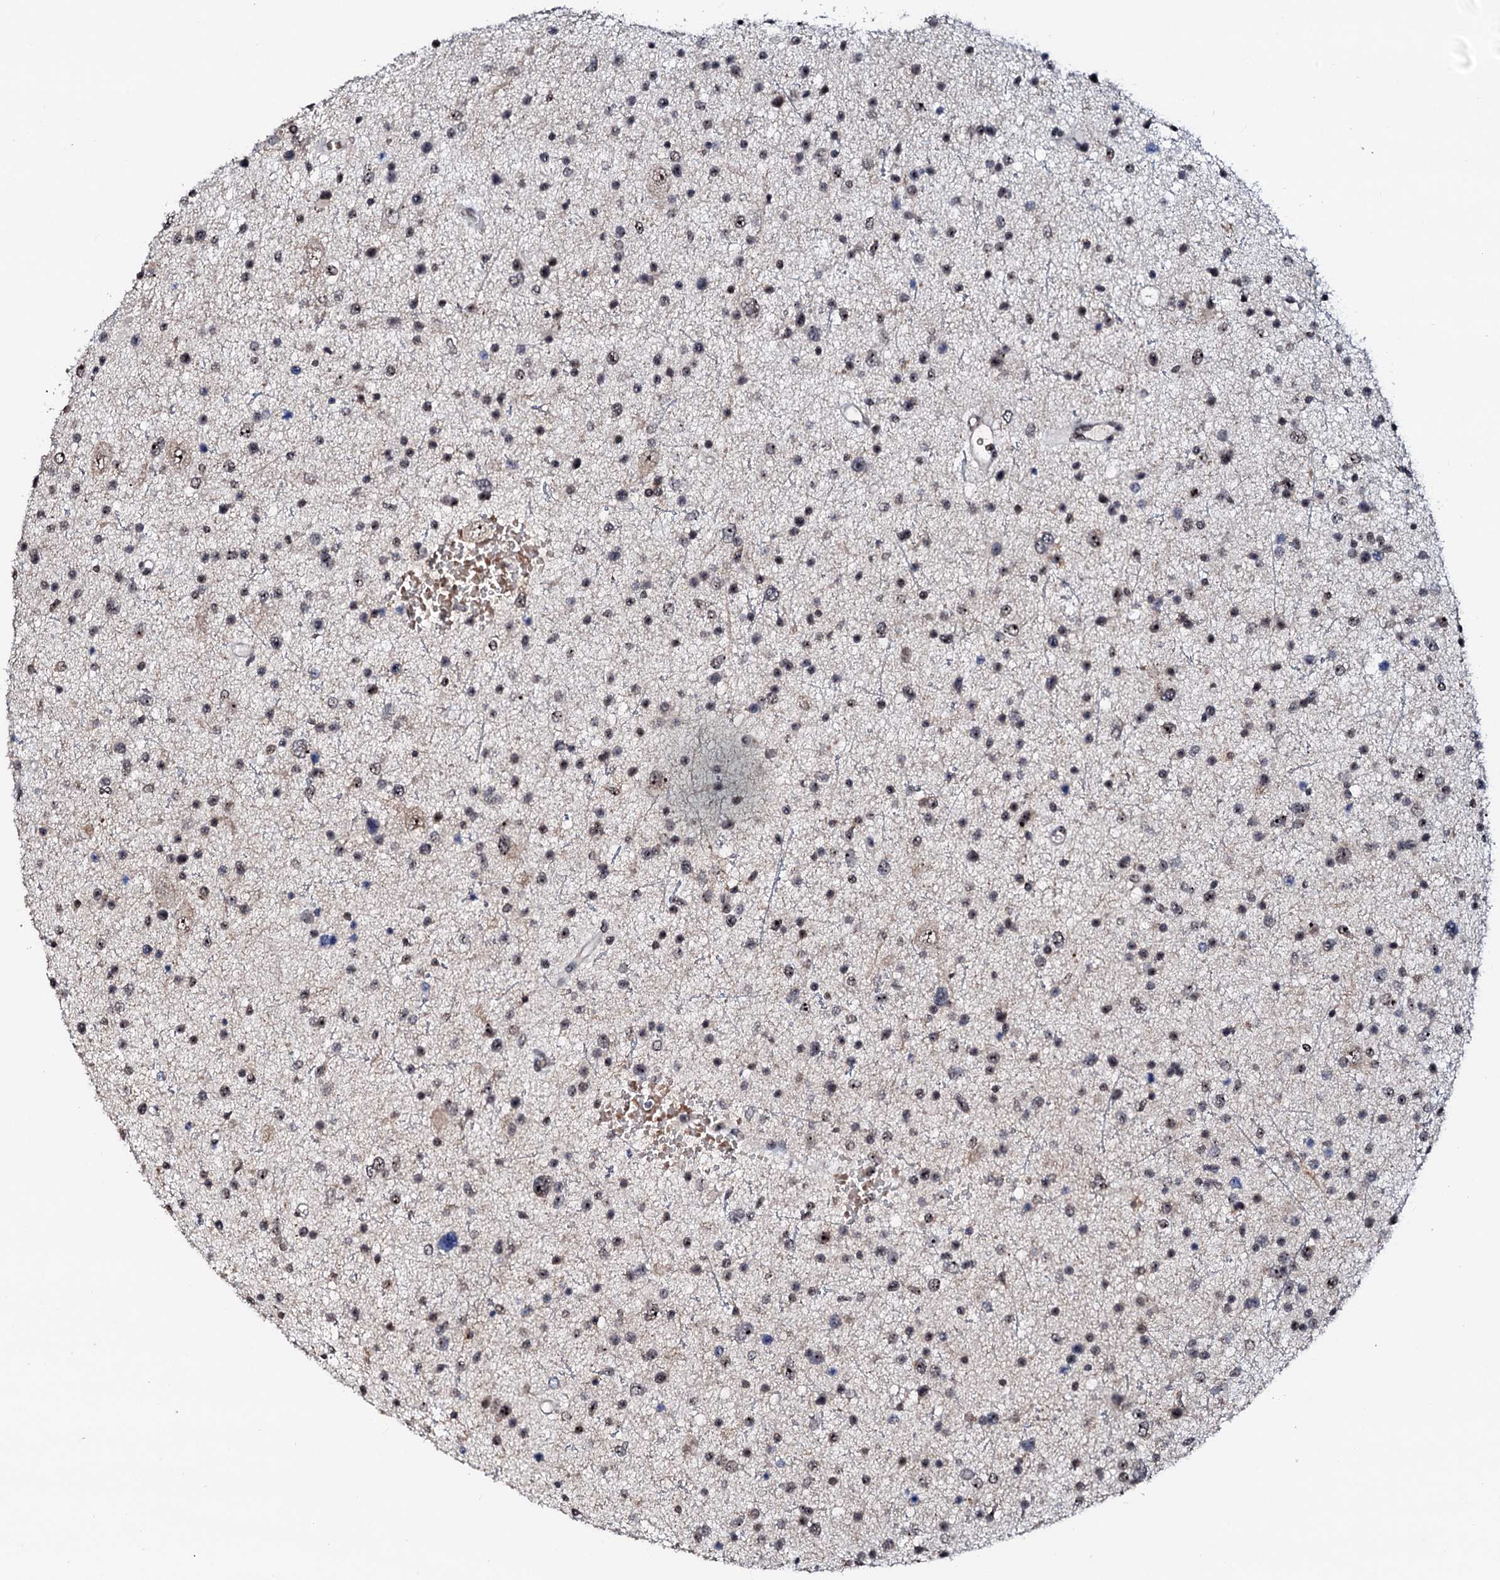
{"staining": {"intensity": "weak", "quantity": "<25%", "location": "nuclear"}, "tissue": "glioma", "cell_type": "Tumor cells", "image_type": "cancer", "snomed": [{"axis": "morphology", "description": "Glioma, malignant, Low grade"}, {"axis": "topography", "description": "Brain"}], "caption": "This is a photomicrograph of IHC staining of glioma, which shows no staining in tumor cells.", "gene": "NEUROG3", "patient": {"sex": "female", "age": 37}}